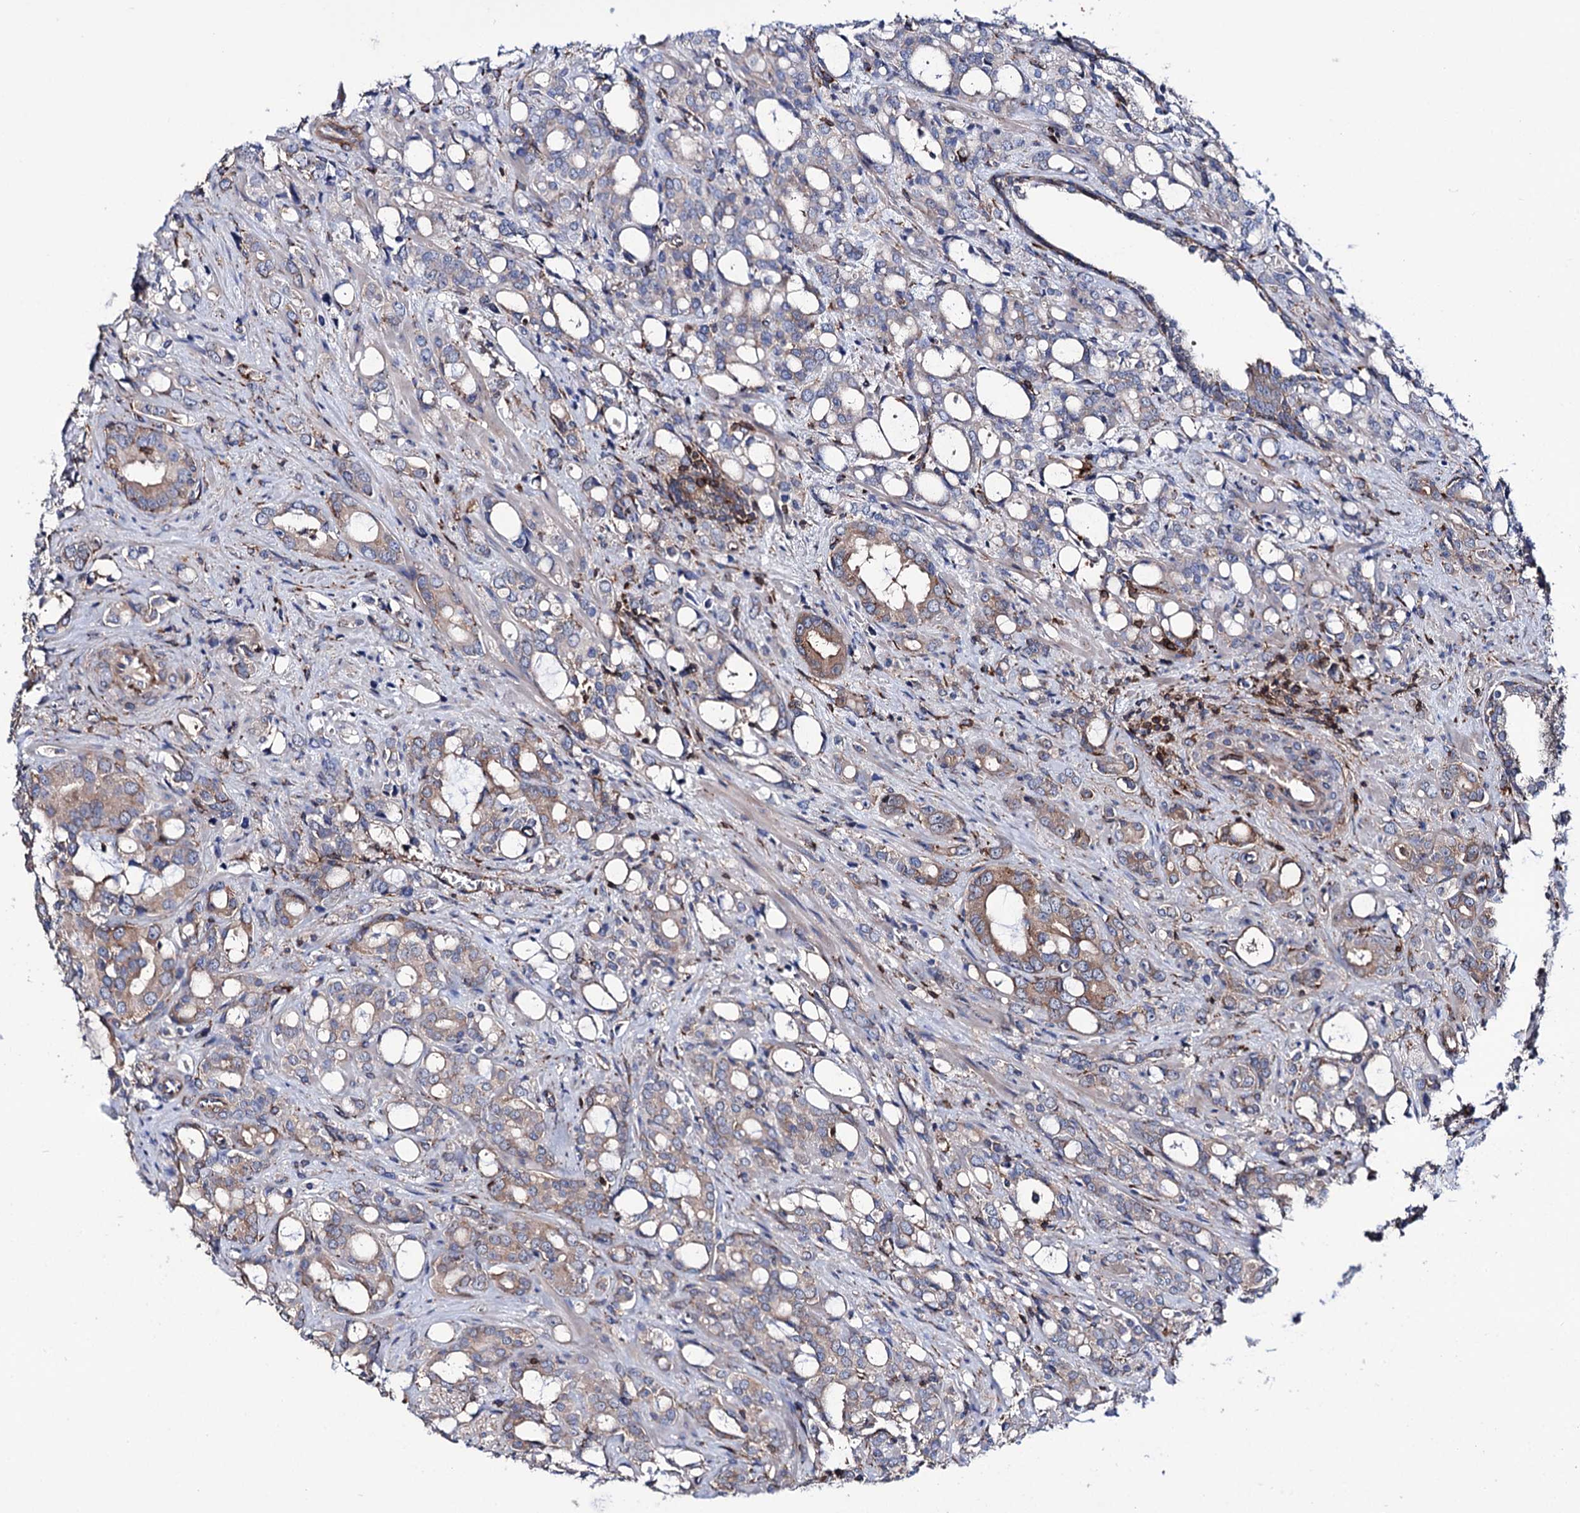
{"staining": {"intensity": "moderate", "quantity": "<25%", "location": "cytoplasmic/membranous"}, "tissue": "prostate cancer", "cell_type": "Tumor cells", "image_type": "cancer", "snomed": [{"axis": "morphology", "description": "Adenocarcinoma, High grade"}, {"axis": "topography", "description": "Prostate"}], "caption": "The photomicrograph demonstrates a brown stain indicating the presence of a protein in the cytoplasmic/membranous of tumor cells in prostate adenocarcinoma (high-grade). (IHC, brightfield microscopy, high magnification).", "gene": "DEF6", "patient": {"sex": "male", "age": 72}}